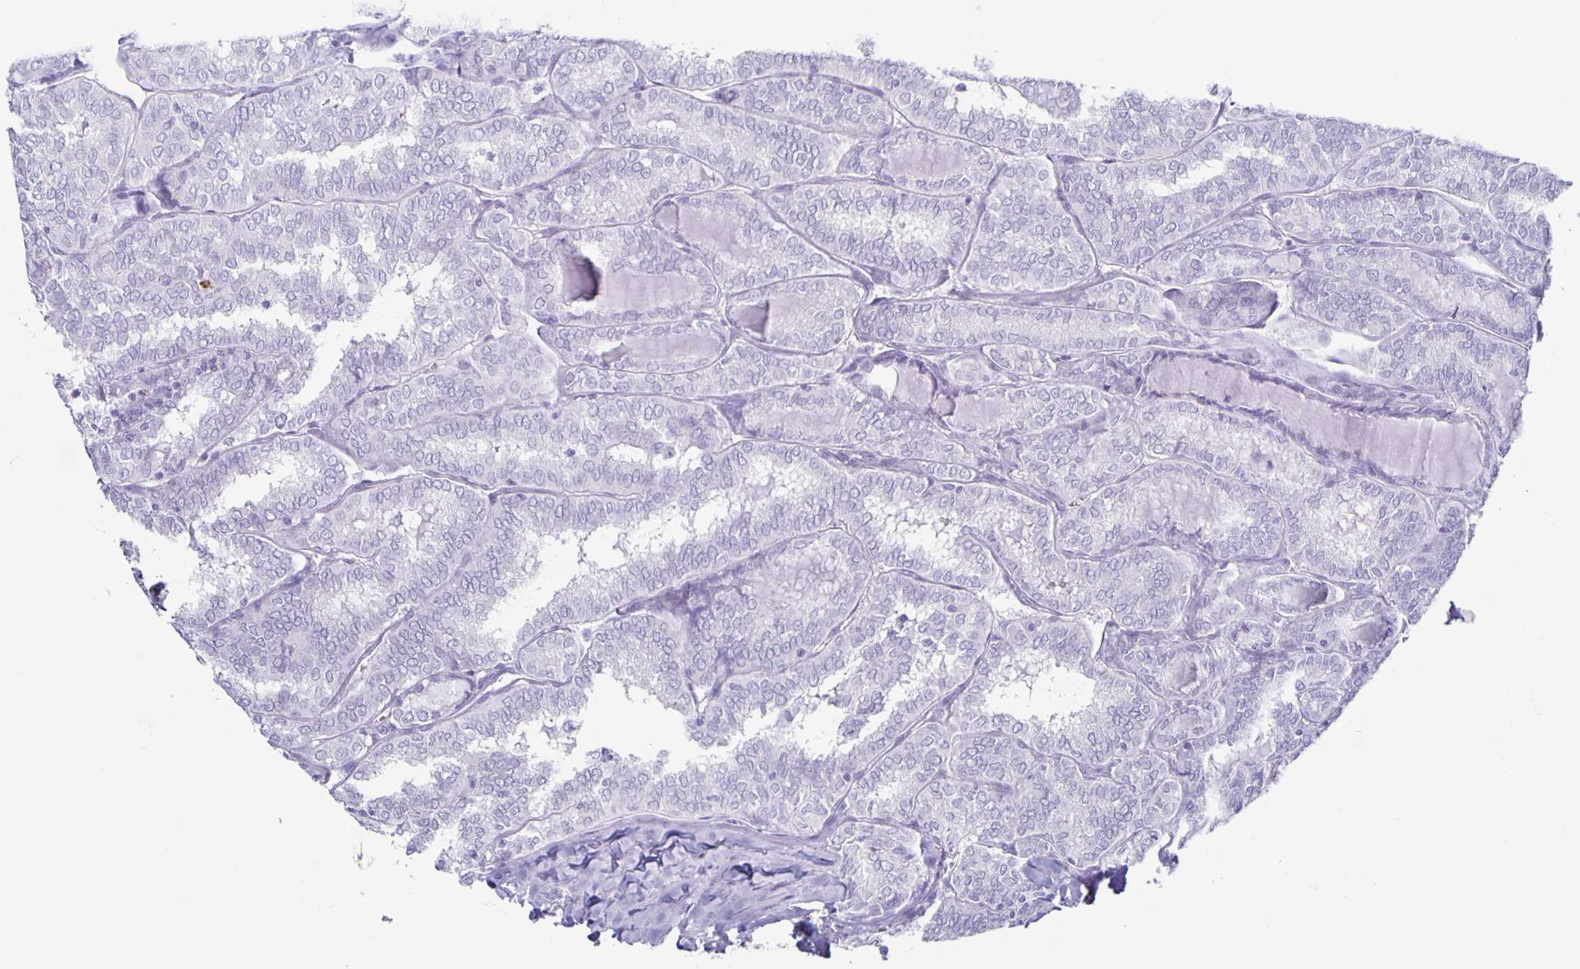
{"staining": {"intensity": "negative", "quantity": "none", "location": "none"}, "tissue": "thyroid cancer", "cell_type": "Tumor cells", "image_type": "cancer", "snomed": [{"axis": "morphology", "description": "Papillary adenocarcinoma, NOS"}, {"axis": "topography", "description": "Thyroid gland"}], "caption": "The image shows no staining of tumor cells in thyroid papillary adenocarcinoma.", "gene": "CT45A5", "patient": {"sex": "female", "age": 30}}